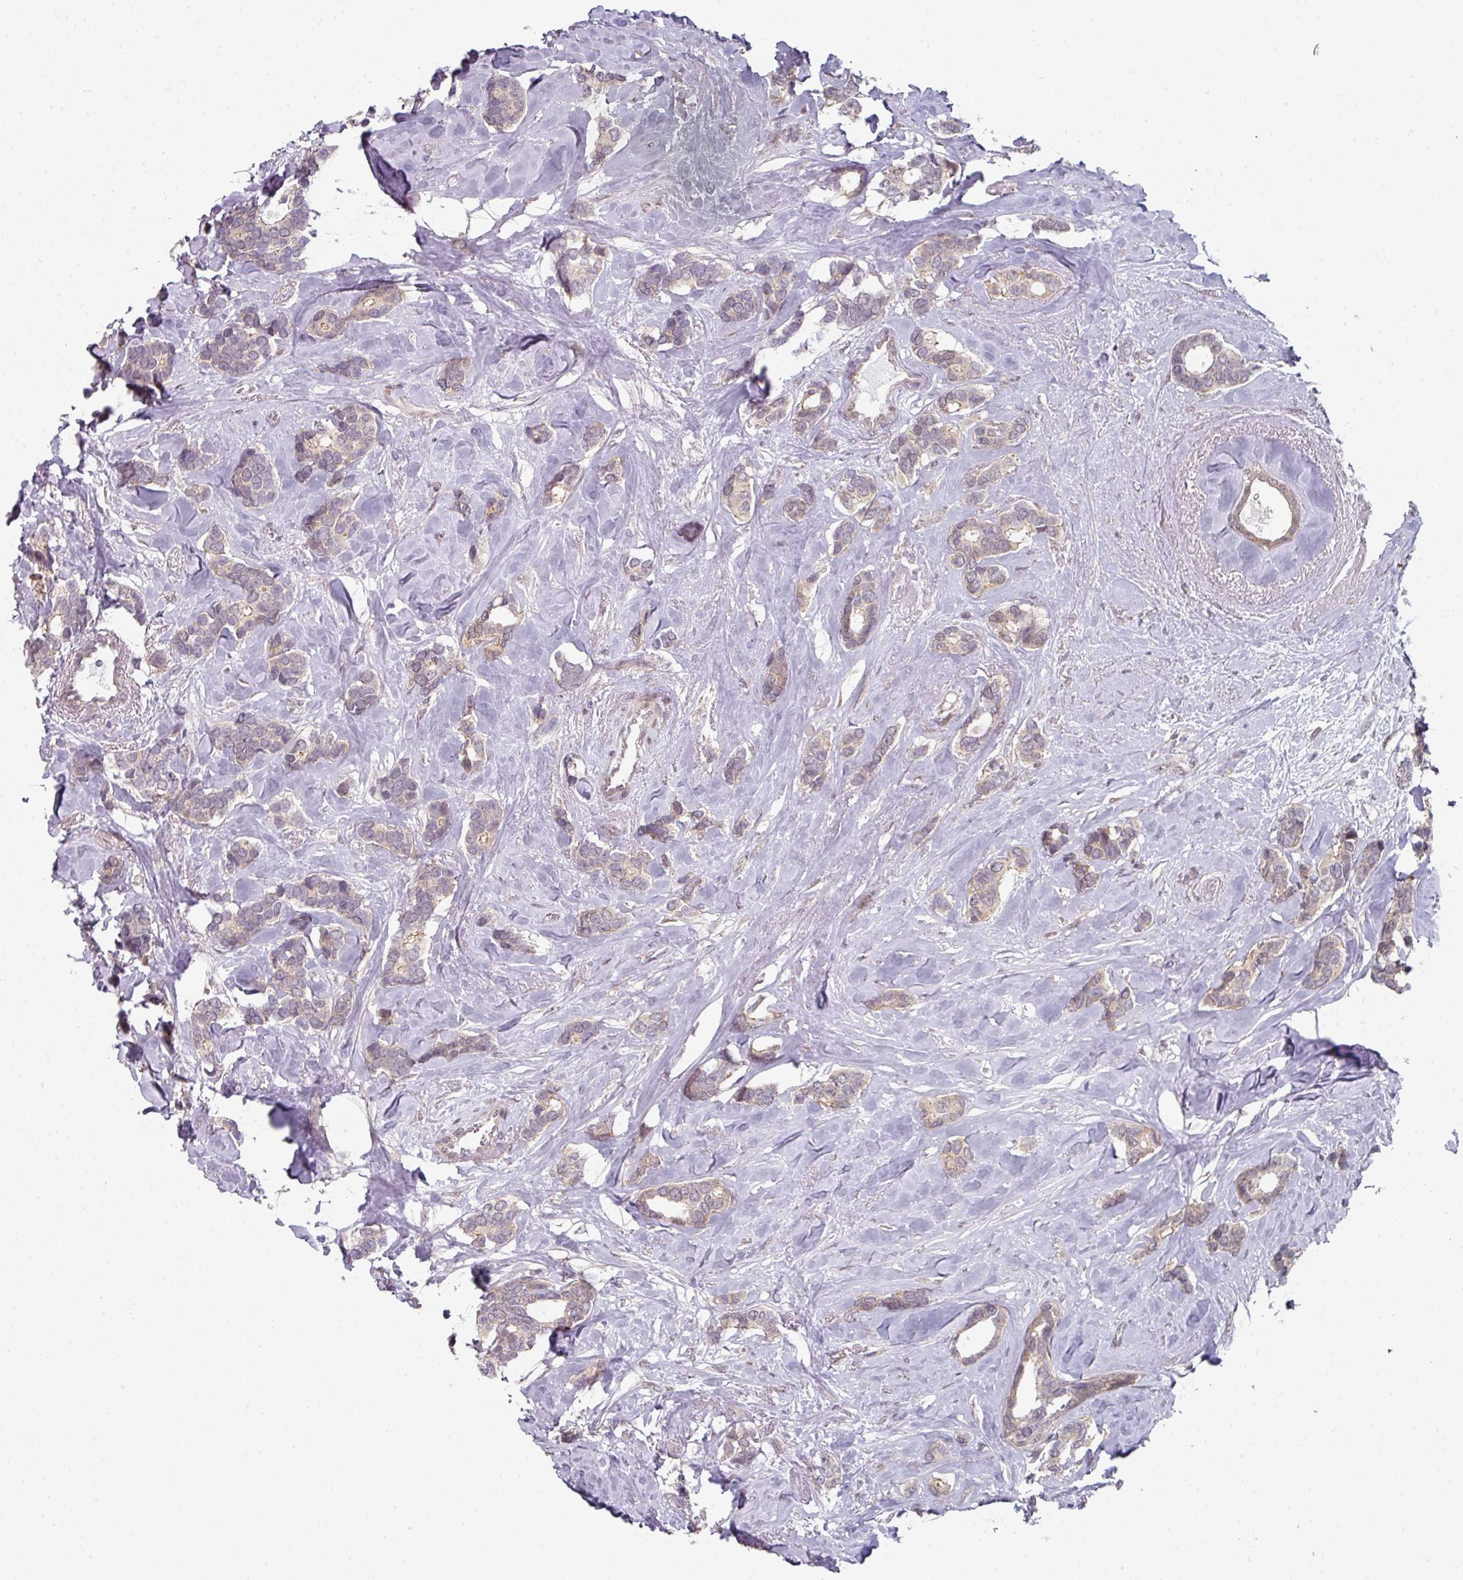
{"staining": {"intensity": "weak", "quantity": ">75%", "location": "cytoplasmic/membranous,nuclear"}, "tissue": "breast cancer", "cell_type": "Tumor cells", "image_type": "cancer", "snomed": [{"axis": "morphology", "description": "Duct carcinoma"}, {"axis": "topography", "description": "Breast"}], "caption": "Protein expression analysis of breast infiltrating ductal carcinoma shows weak cytoplasmic/membranous and nuclear staining in approximately >75% of tumor cells.", "gene": "TMCC1", "patient": {"sex": "female", "age": 87}}